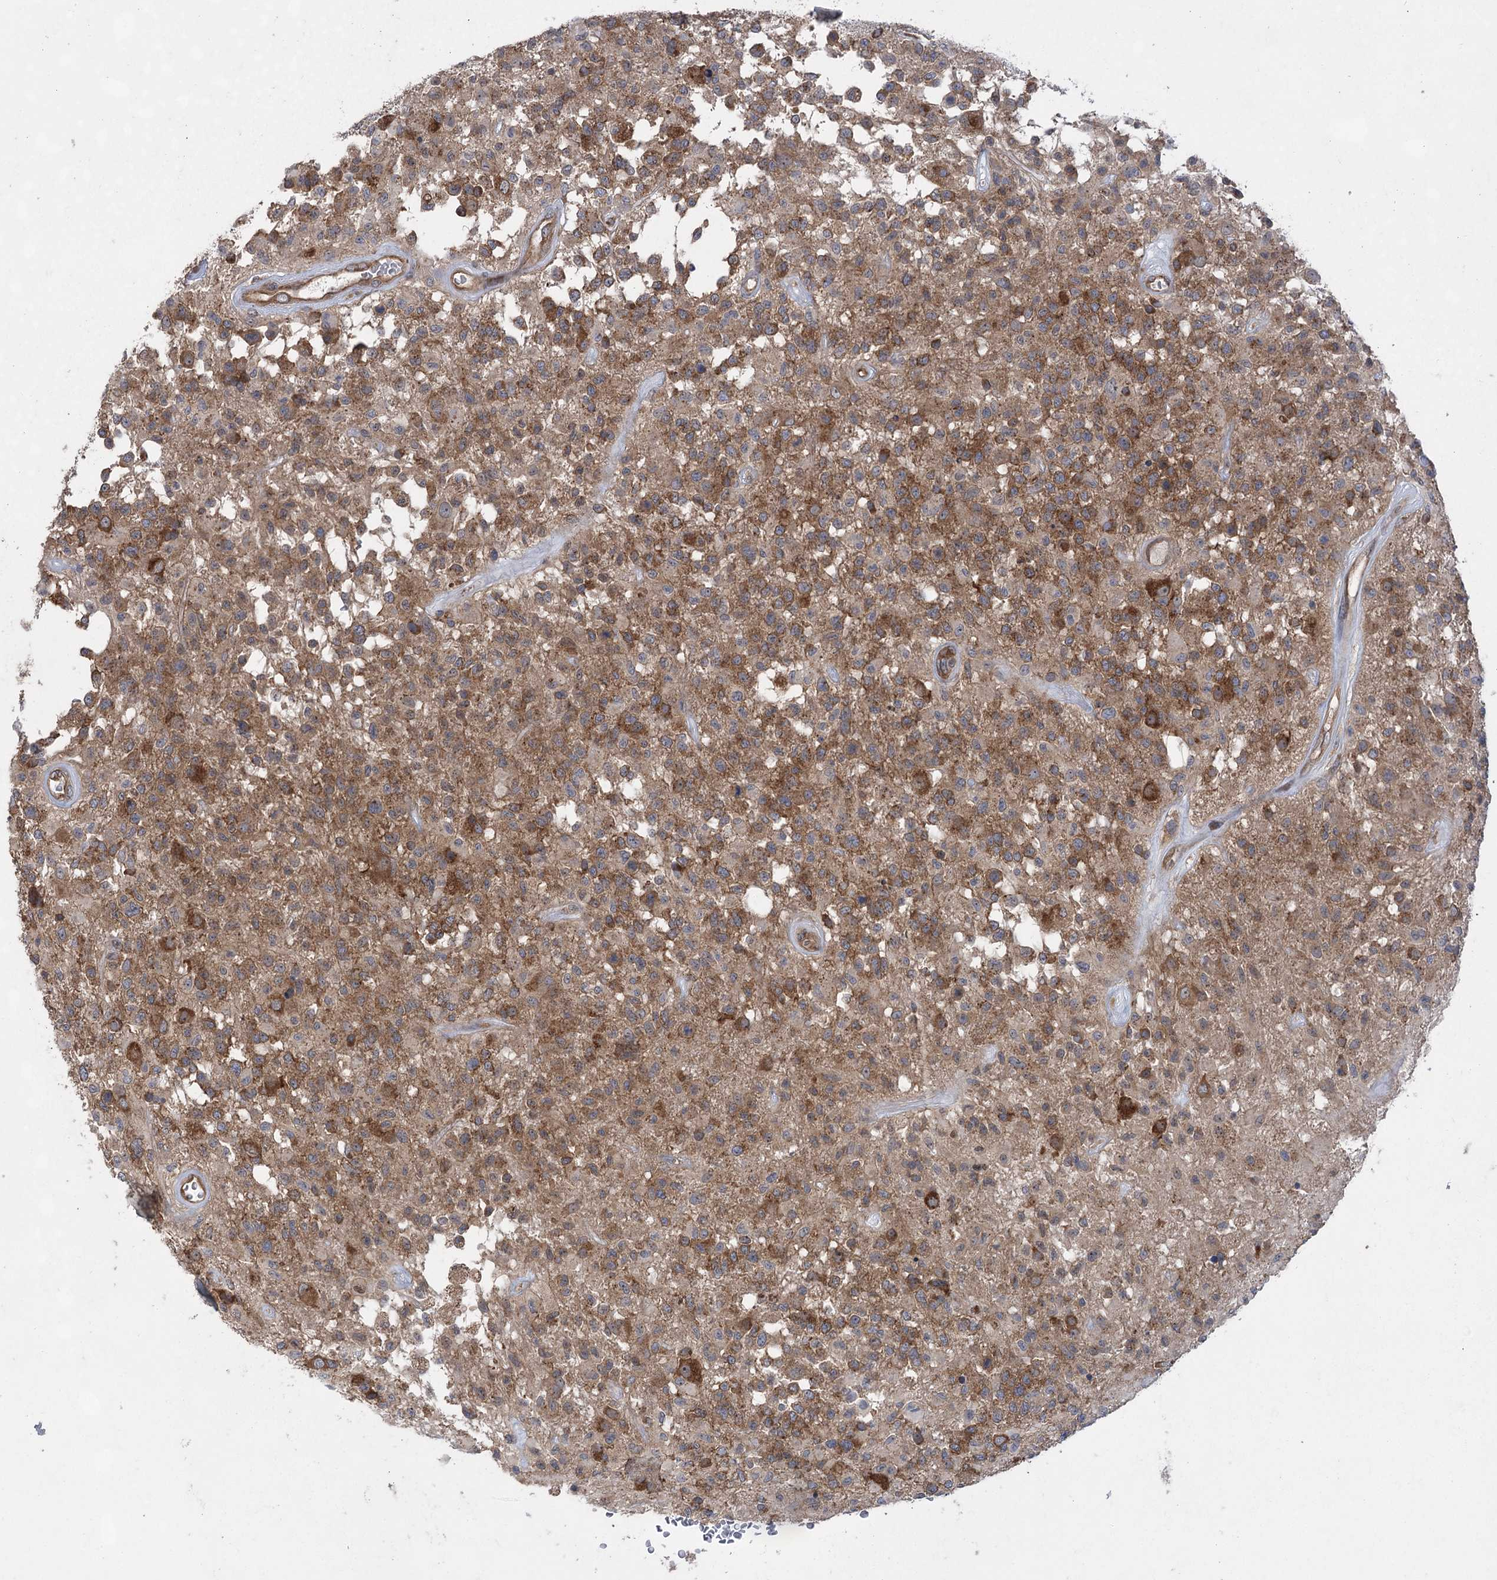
{"staining": {"intensity": "moderate", "quantity": ">75%", "location": "cytoplasmic/membranous"}, "tissue": "glioma", "cell_type": "Tumor cells", "image_type": "cancer", "snomed": [{"axis": "morphology", "description": "Glioma, malignant, High grade"}, {"axis": "morphology", "description": "Glioblastoma, NOS"}, {"axis": "topography", "description": "Brain"}], "caption": "Immunohistochemistry (DAB) staining of glioma displays moderate cytoplasmic/membranous protein positivity in about >75% of tumor cells. (brown staining indicates protein expression, while blue staining denotes nuclei).", "gene": "EIF3A", "patient": {"sex": "male", "age": 60}}